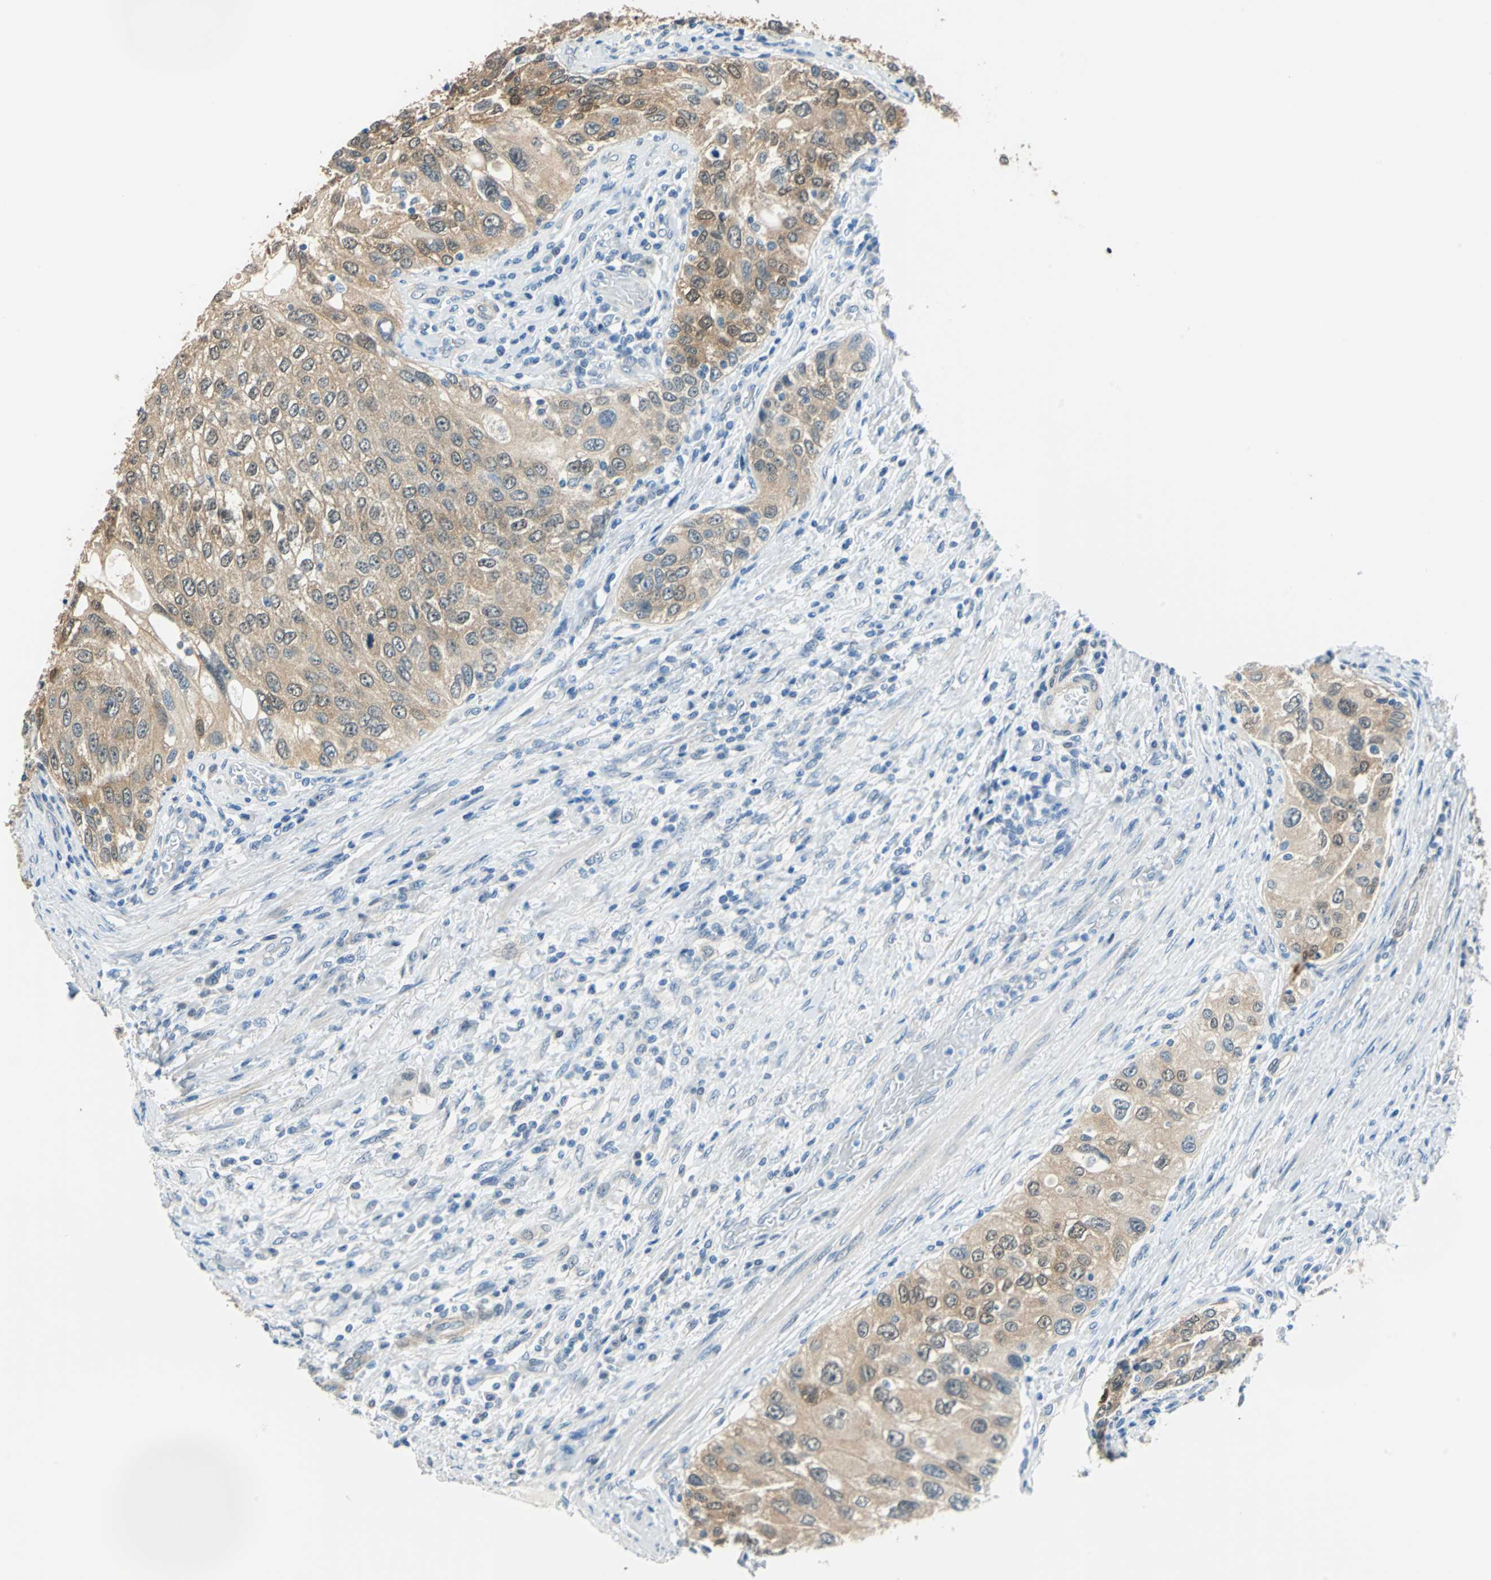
{"staining": {"intensity": "moderate", "quantity": ">75%", "location": "cytoplasmic/membranous,nuclear"}, "tissue": "urothelial cancer", "cell_type": "Tumor cells", "image_type": "cancer", "snomed": [{"axis": "morphology", "description": "Urothelial carcinoma, High grade"}, {"axis": "topography", "description": "Urinary bladder"}], "caption": "This is a histology image of IHC staining of high-grade urothelial carcinoma, which shows moderate expression in the cytoplasmic/membranous and nuclear of tumor cells.", "gene": "FKBP4", "patient": {"sex": "female", "age": 56}}